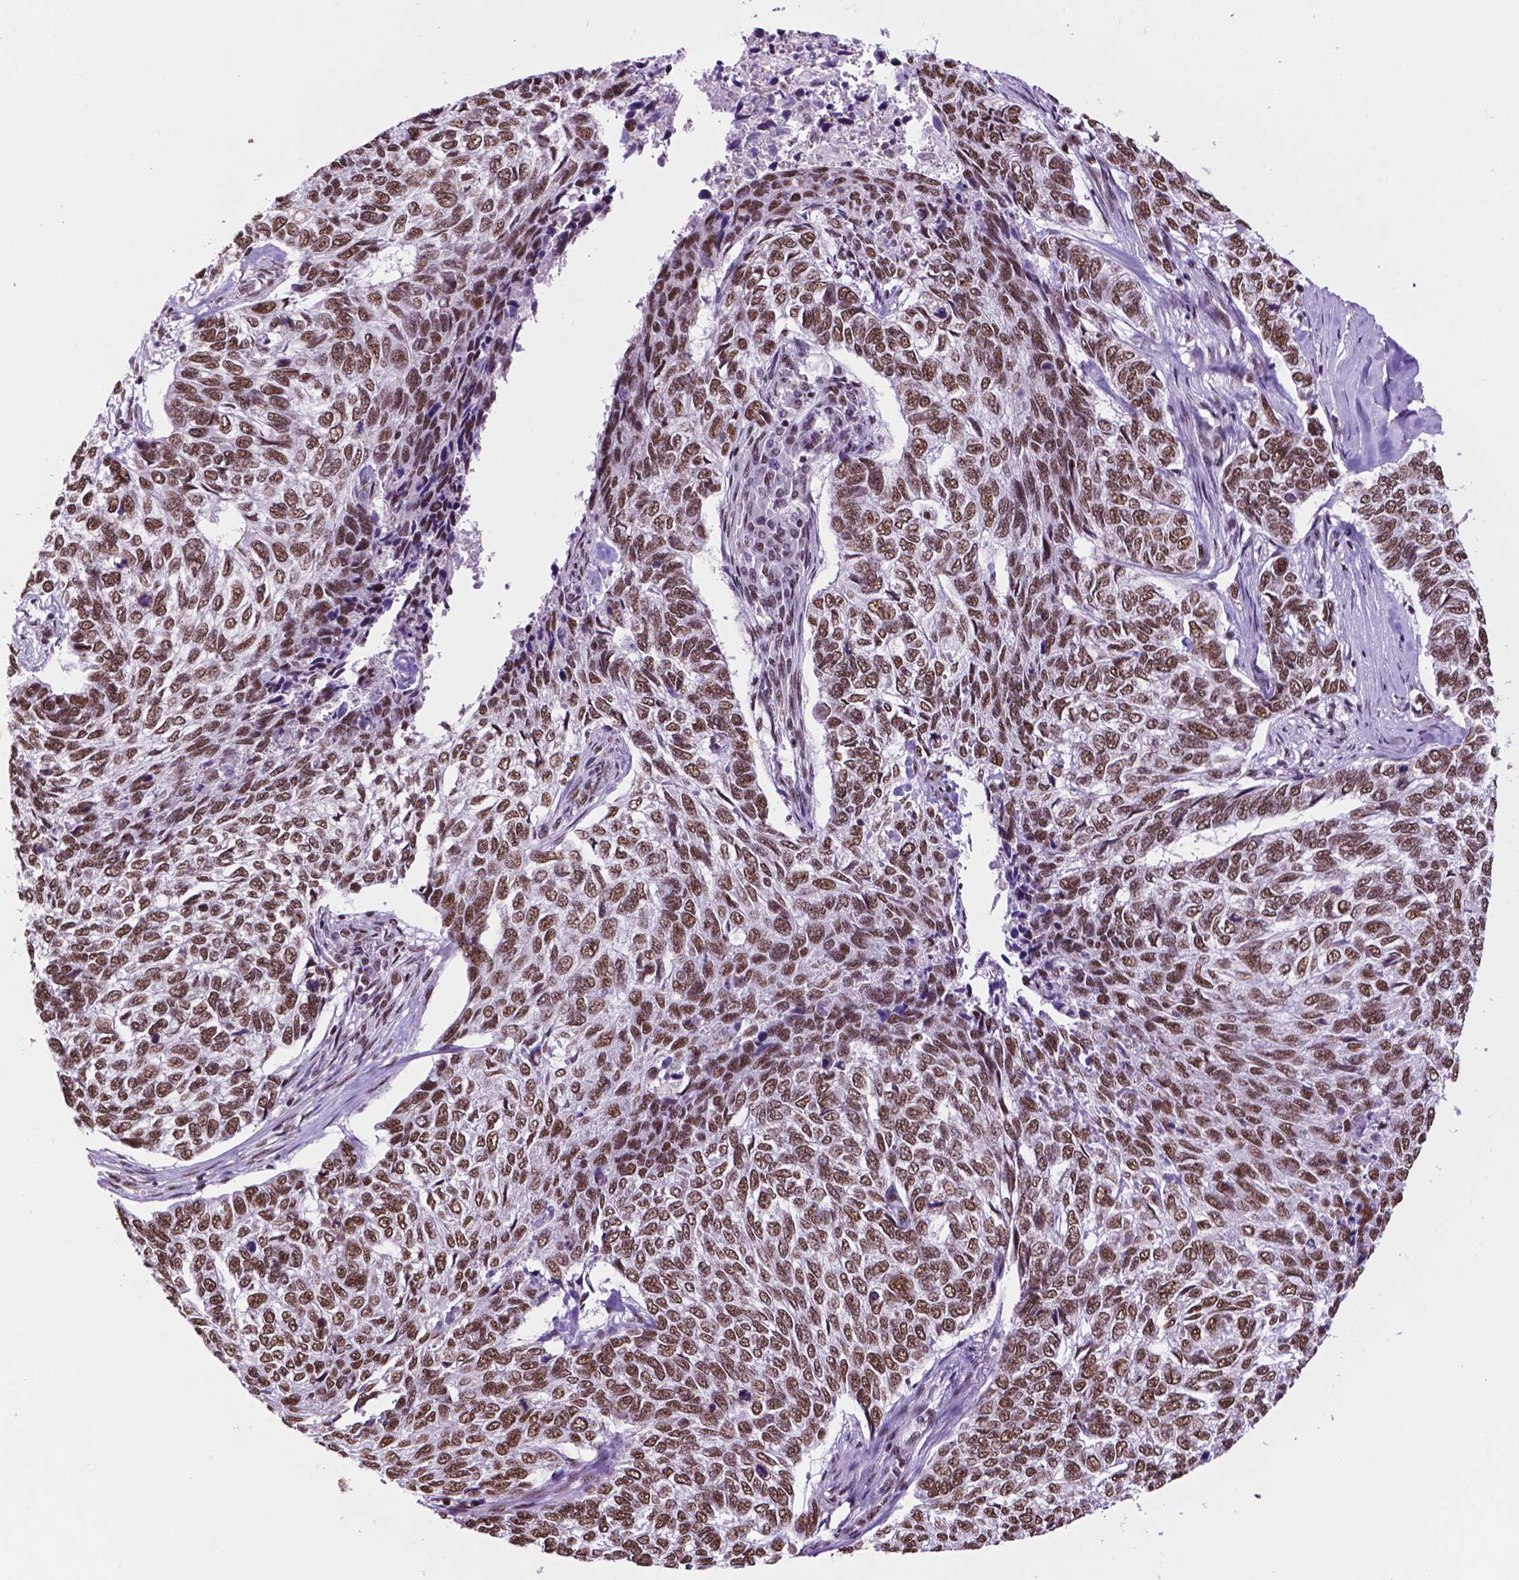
{"staining": {"intensity": "moderate", "quantity": ">75%", "location": "nuclear"}, "tissue": "skin cancer", "cell_type": "Tumor cells", "image_type": "cancer", "snomed": [{"axis": "morphology", "description": "Basal cell carcinoma"}, {"axis": "topography", "description": "Skin"}], "caption": "There is medium levels of moderate nuclear expression in tumor cells of skin basal cell carcinoma, as demonstrated by immunohistochemical staining (brown color).", "gene": "CCAR2", "patient": {"sex": "female", "age": 65}}